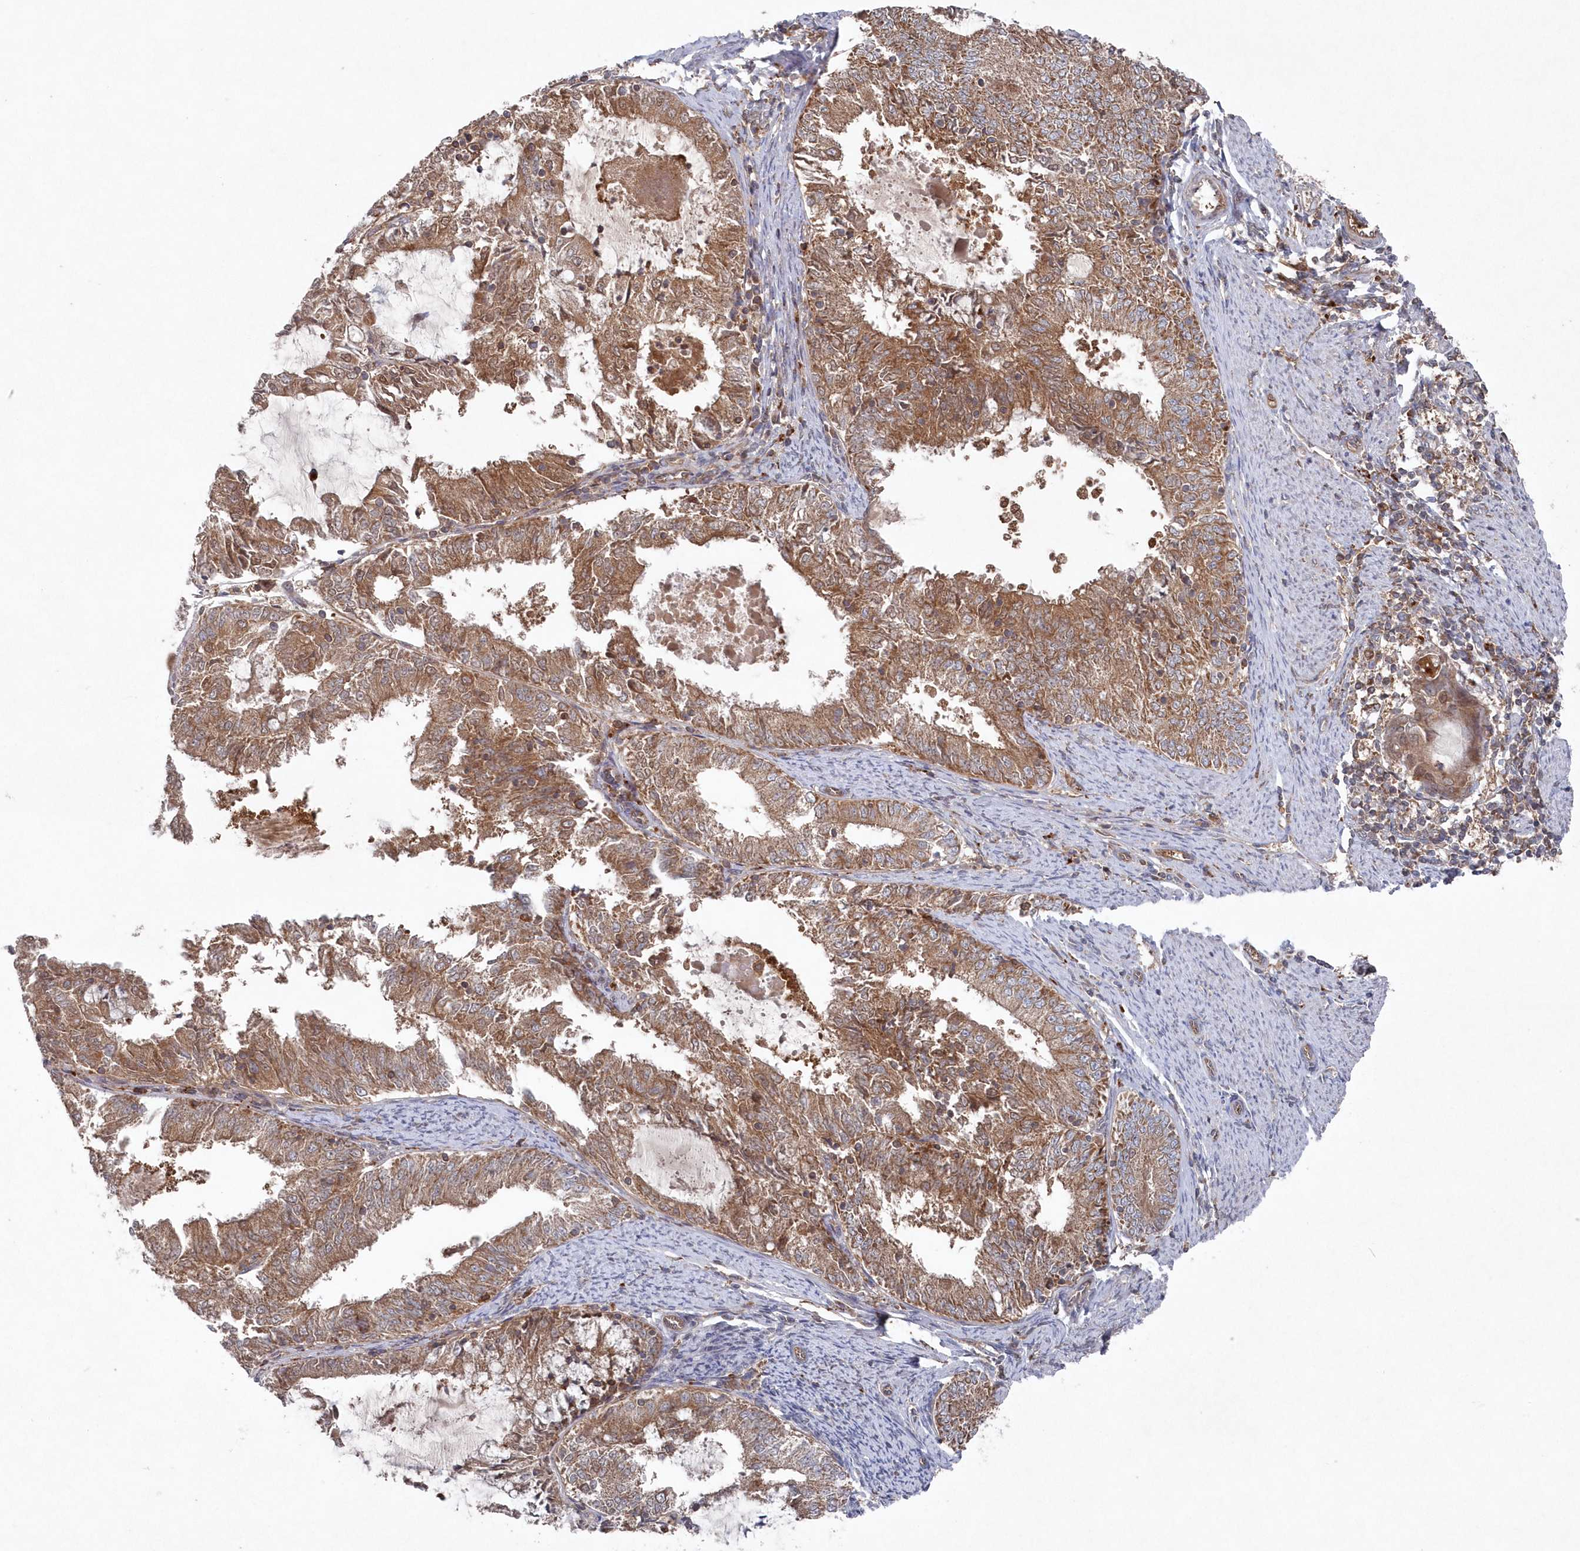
{"staining": {"intensity": "moderate", "quantity": ">75%", "location": "cytoplasmic/membranous"}, "tissue": "endometrial cancer", "cell_type": "Tumor cells", "image_type": "cancer", "snomed": [{"axis": "morphology", "description": "Adenocarcinoma, NOS"}, {"axis": "topography", "description": "Endometrium"}], "caption": "The immunohistochemical stain shows moderate cytoplasmic/membranous expression in tumor cells of adenocarcinoma (endometrial) tissue.", "gene": "ASNSD1", "patient": {"sex": "female", "age": 57}}